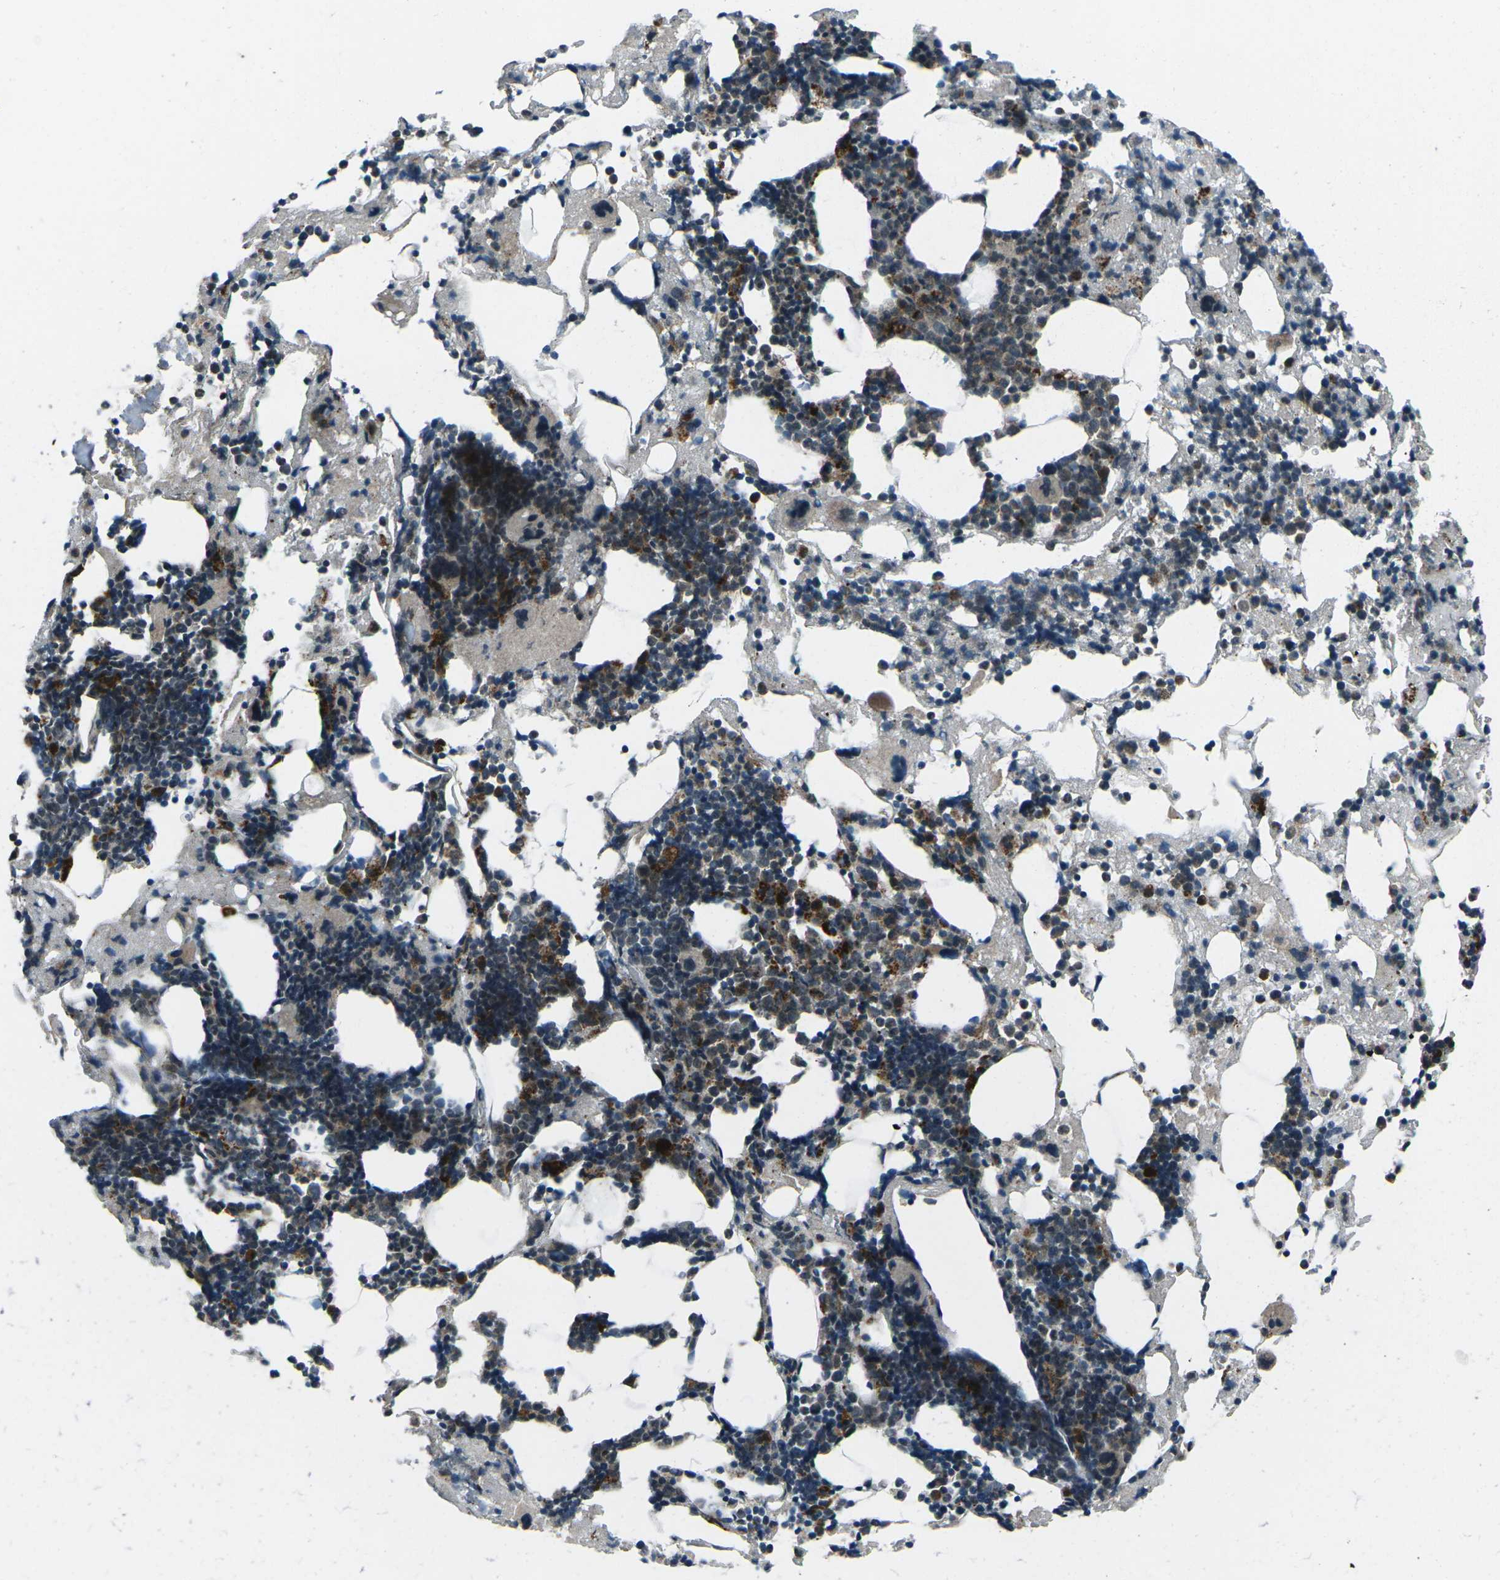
{"staining": {"intensity": "moderate", "quantity": "25%-75%", "location": "cytoplasmic/membranous"}, "tissue": "bone marrow", "cell_type": "Hematopoietic cells", "image_type": "normal", "snomed": [{"axis": "morphology", "description": "Normal tissue, NOS"}, {"axis": "morphology", "description": "Inflammation, NOS"}, {"axis": "topography", "description": "Bone marrow"}], "caption": "Hematopoietic cells exhibit medium levels of moderate cytoplasmic/membranous positivity in about 25%-75% of cells in unremarkable bone marrow. (IHC, brightfield microscopy, high magnification).", "gene": "CDK16", "patient": {"sex": "female", "age": 64}}